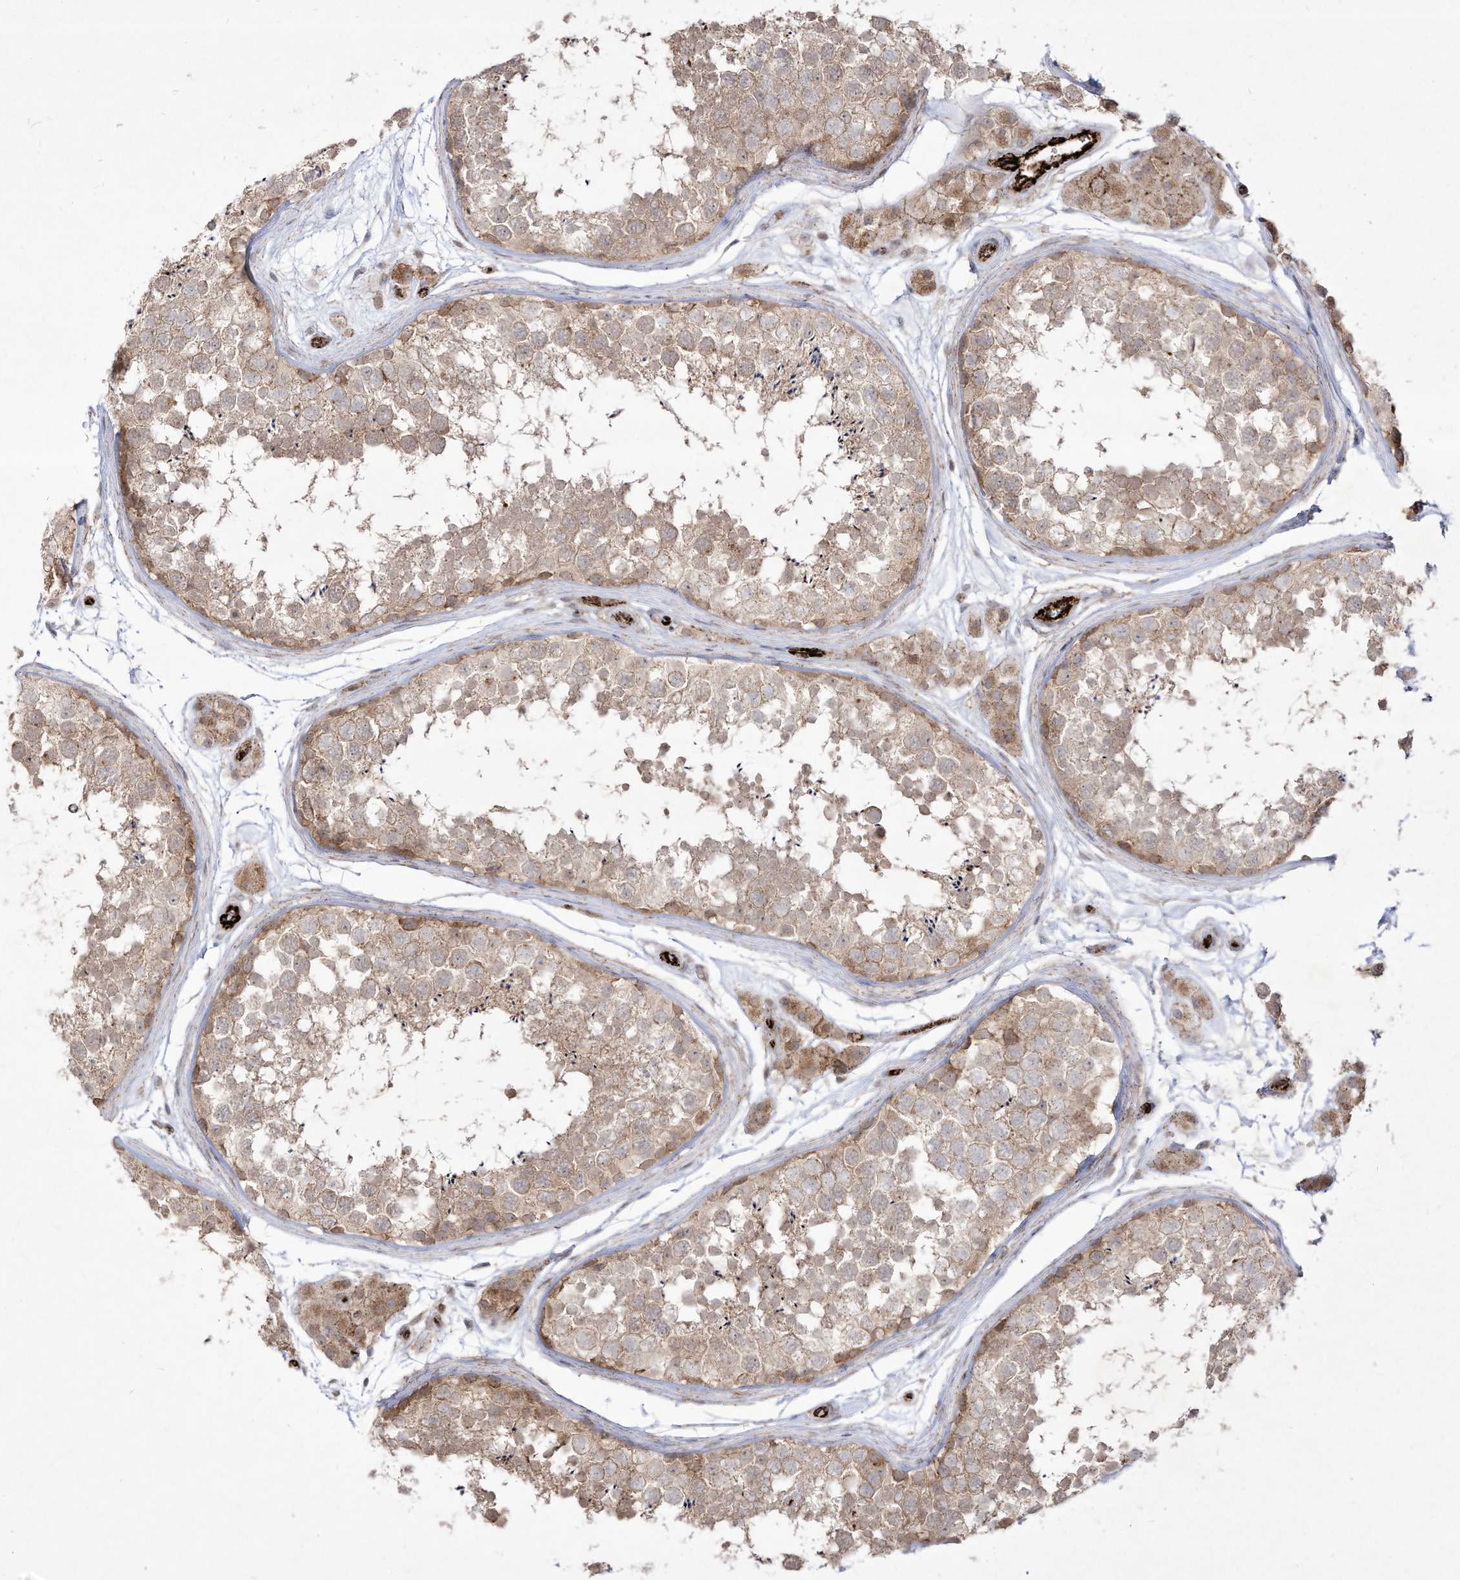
{"staining": {"intensity": "moderate", "quantity": "<25%", "location": "cytoplasmic/membranous"}, "tissue": "testis", "cell_type": "Cells in seminiferous ducts", "image_type": "normal", "snomed": [{"axis": "morphology", "description": "Normal tissue, NOS"}, {"axis": "topography", "description": "Testis"}], "caption": "Cells in seminiferous ducts demonstrate low levels of moderate cytoplasmic/membranous staining in approximately <25% of cells in normal testis.", "gene": "ZGRF1", "patient": {"sex": "male", "age": 56}}